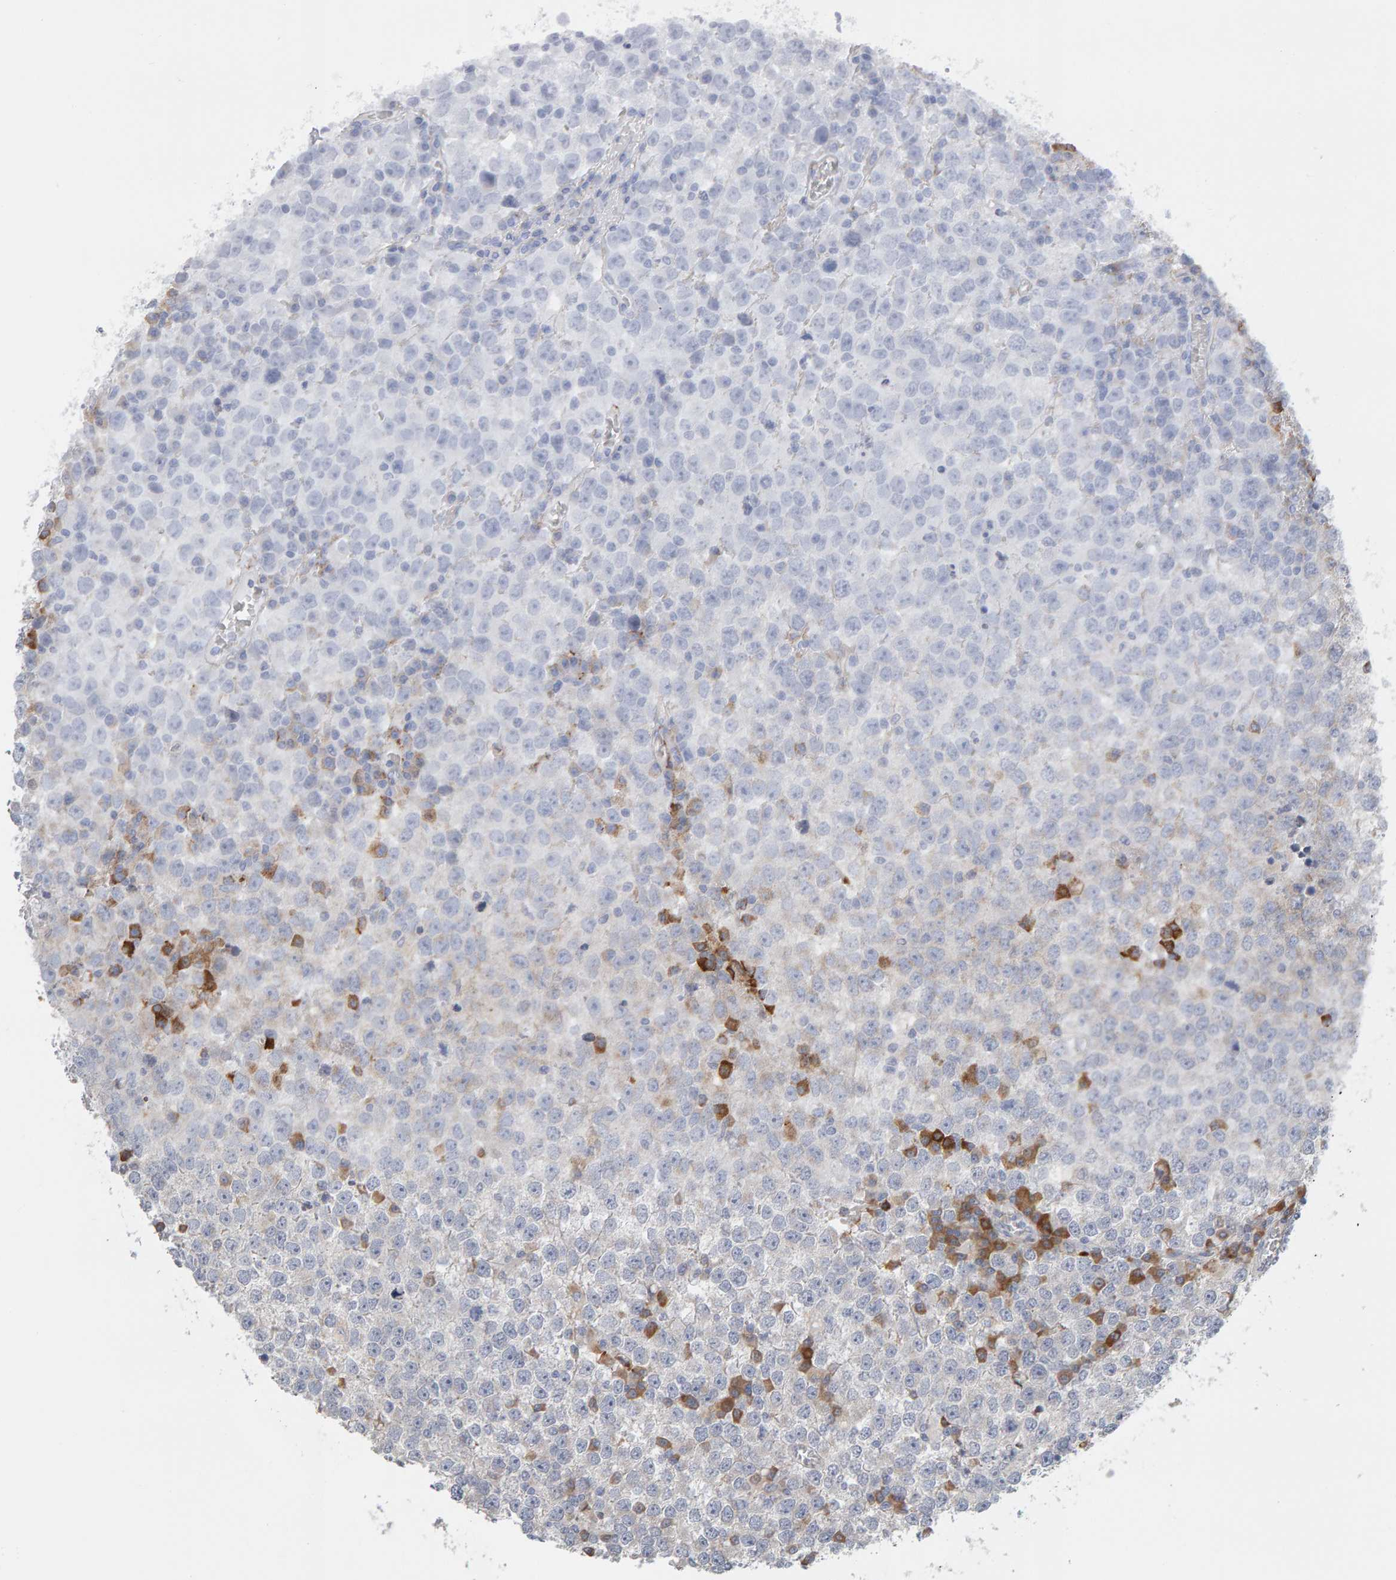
{"staining": {"intensity": "weak", "quantity": "<25%", "location": "cytoplasmic/membranous"}, "tissue": "testis cancer", "cell_type": "Tumor cells", "image_type": "cancer", "snomed": [{"axis": "morphology", "description": "Seminoma, NOS"}, {"axis": "topography", "description": "Testis"}], "caption": "Human testis seminoma stained for a protein using immunohistochemistry (IHC) exhibits no staining in tumor cells.", "gene": "ENGASE", "patient": {"sex": "male", "age": 65}}